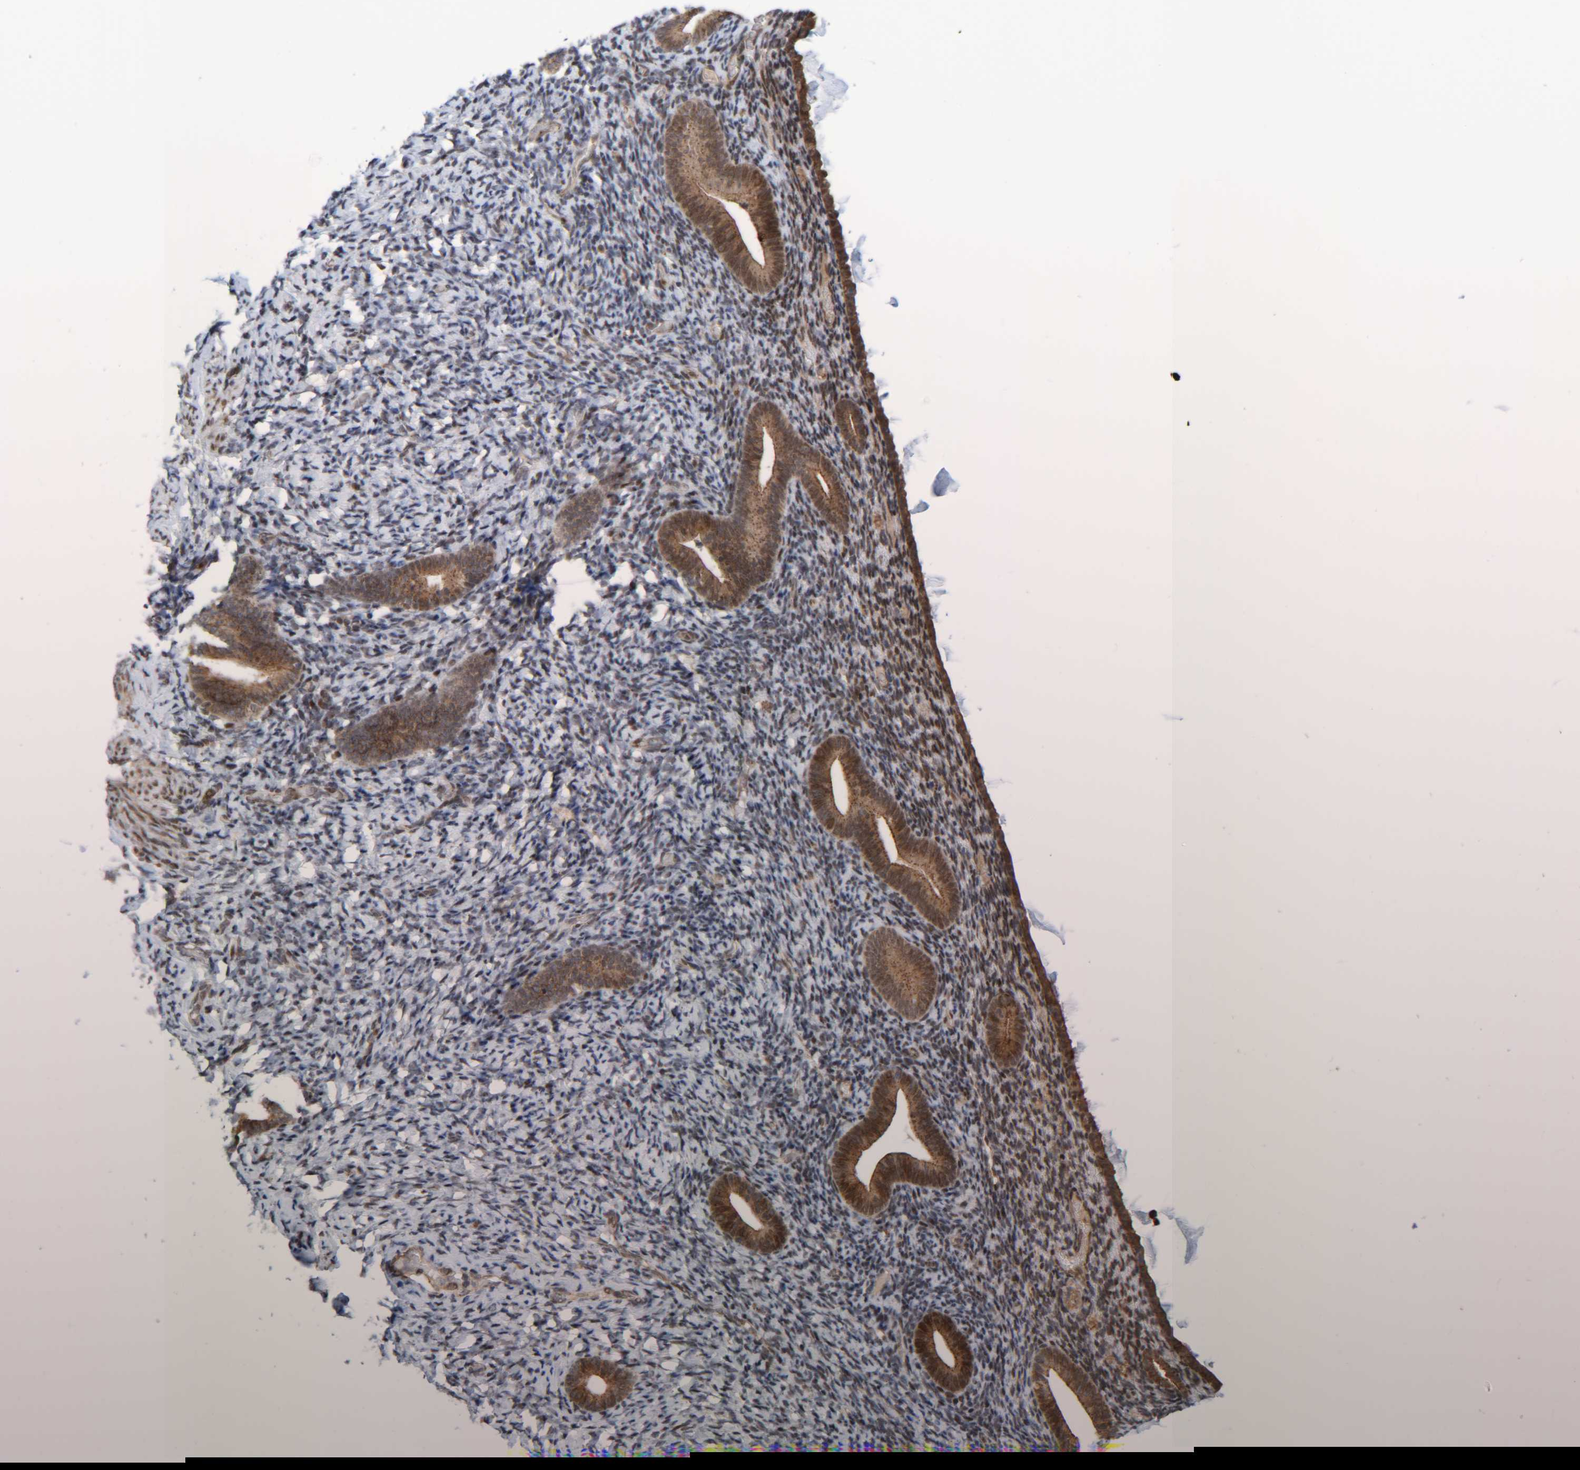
{"staining": {"intensity": "moderate", "quantity": "25%-75%", "location": "nuclear"}, "tissue": "endometrium", "cell_type": "Cells in endometrial stroma", "image_type": "normal", "snomed": [{"axis": "morphology", "description": "Normal tissue, NOS"}, {"axis": "topography", "description": "Endometrium"}], "caption": "A histopathology image of endometrium stained for a protein reveals moderate nuclear brown staining in cells in endometrial stroma. The protein of interest is stained brown, and the nuclei are stained in blue (DAB IHC with brightfield microscopy, high magnification).", "gene": "CCDC57", "patient": {"sex": "female", "age": 51}}